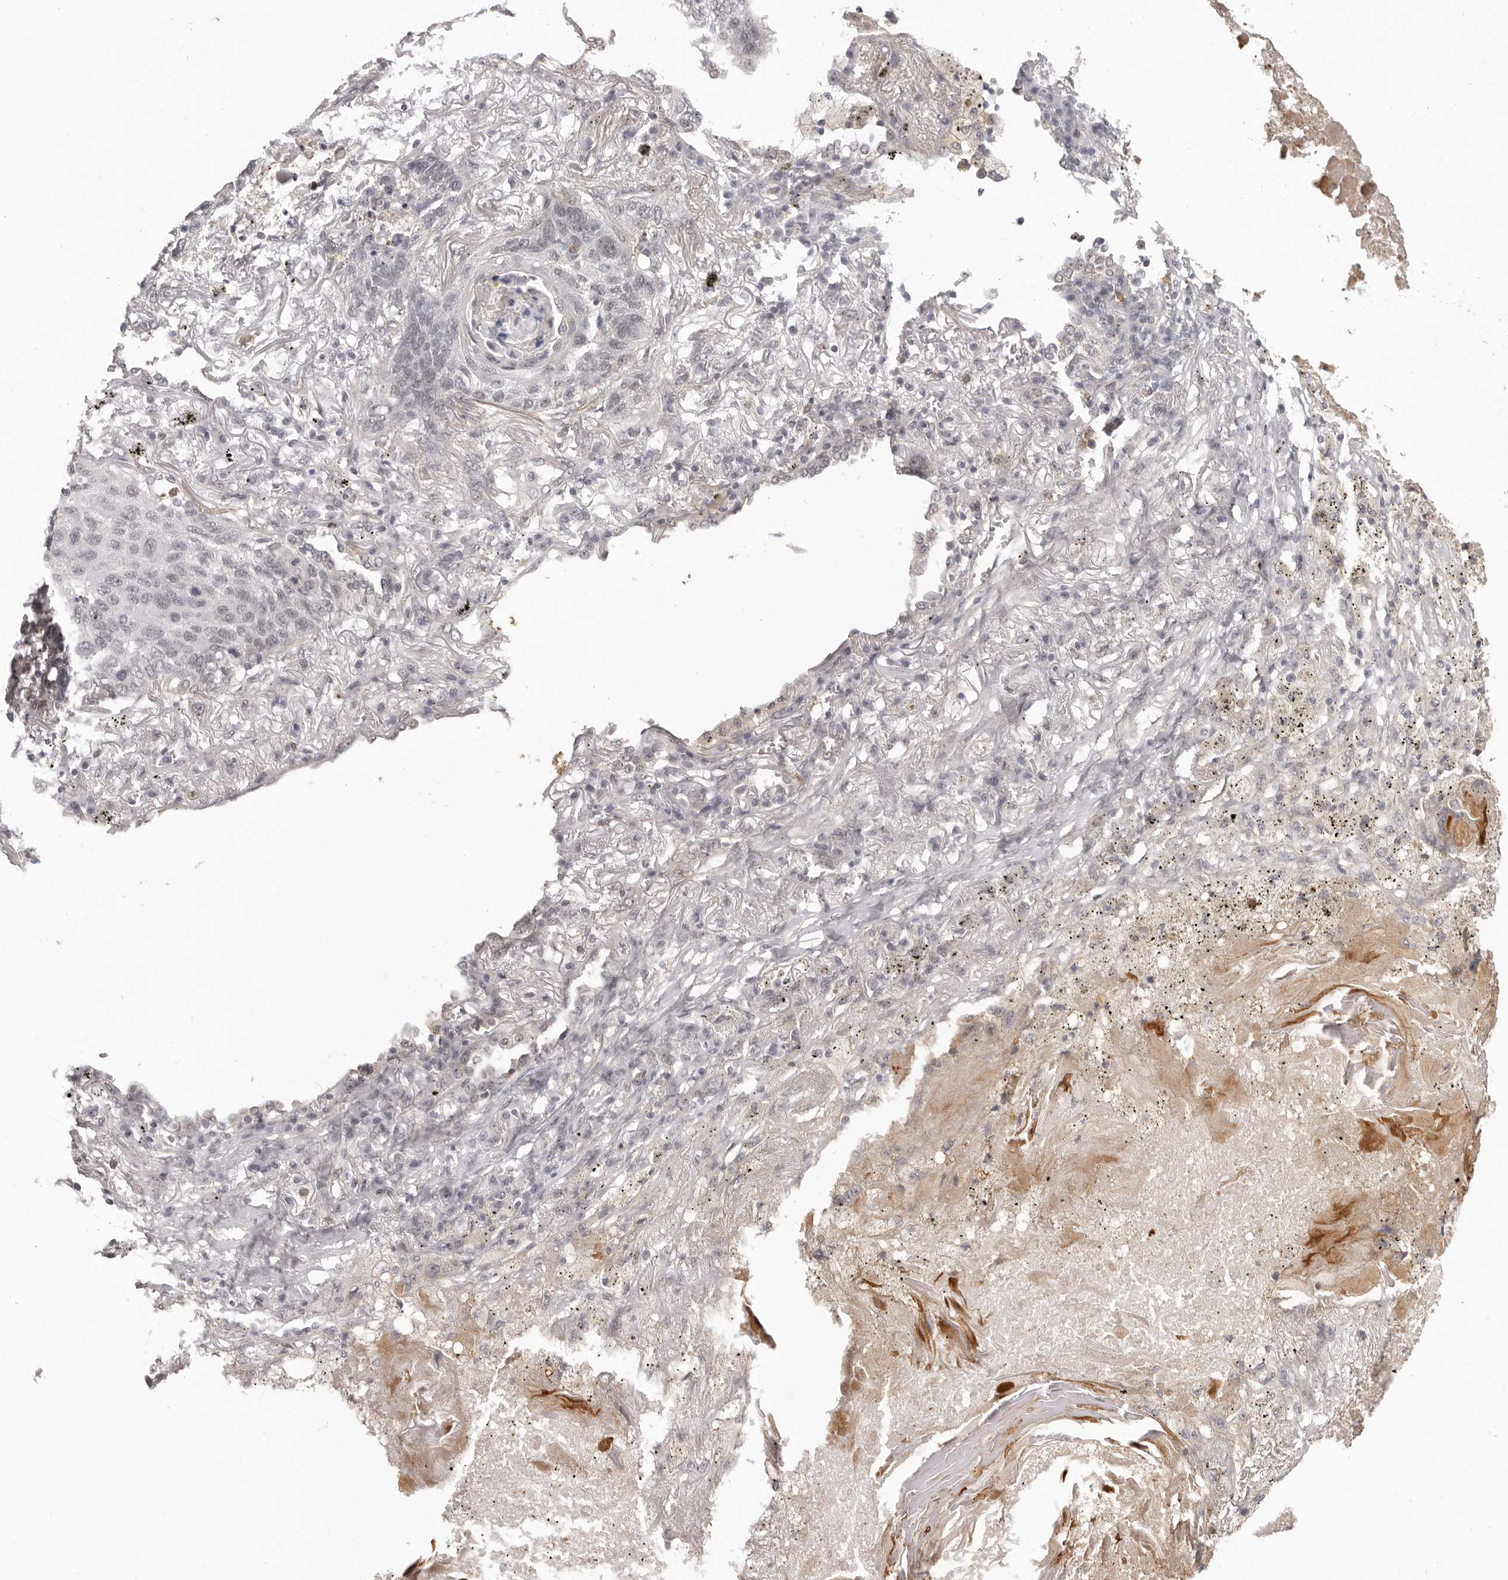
{"staining": {"intensity": "negative", "quantity": "none", "location": "none"}, "tissue": "lung cancer", "cell_type": "Tumor cells", "image_type": "cancer", "snomed": [{"axis": "morphology", "description": "Squamous cell carcinoma, NOS"}, {"axis": "topography", "description": "Lung"}], "caption": "Lung cancer (squamous cell carcinoma) was stained to show a protein in brown. There is no significant positivity in tumor cells.", "gene": "RNF2", "patient": {"sex": "female", "age": 63}}